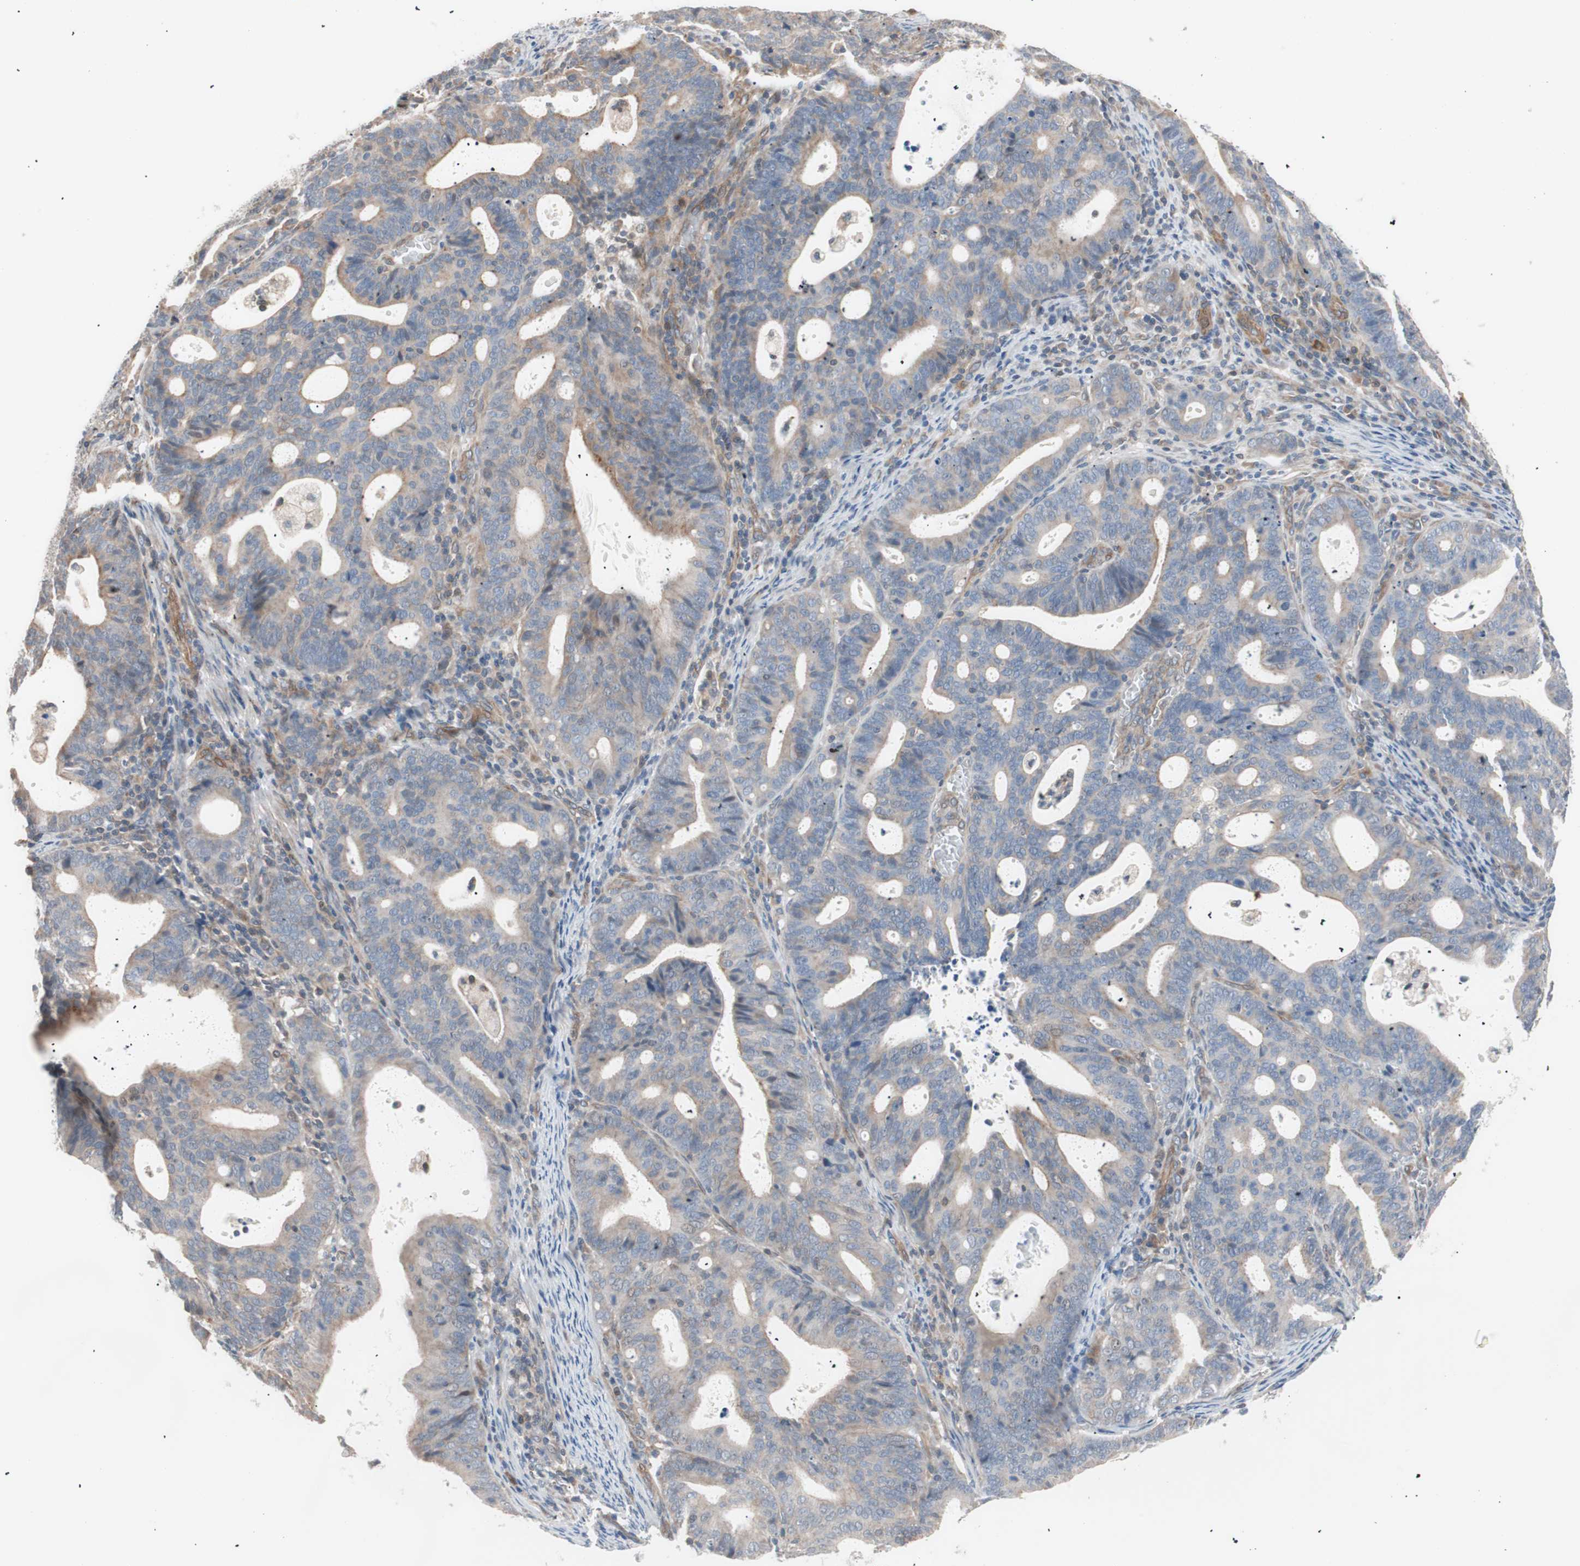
{"staining": {"intensity": "weak", "quantity": "25%-75%", "location": "cytoplasmic/membranous"}, "tissue": "endometrial cancer", "cell_type": "Tumor cells", "image_type": "cancer", "snomed": [{"axis": "morphology", "description": "Adenocarcinoma, NOS"}, {"axis": "topography", "description": "Uterus"}], "caption": "Protein staining of adenocarcinoma (endometrial) tissue shows weak cytoplasmic/membranous expression in about 25%-75% of tumor cells. (Brightfield microscopy of DAB IHC at high magnification).", "gene": "SMG1", "patient": {"sex": "female", "age": 83}}